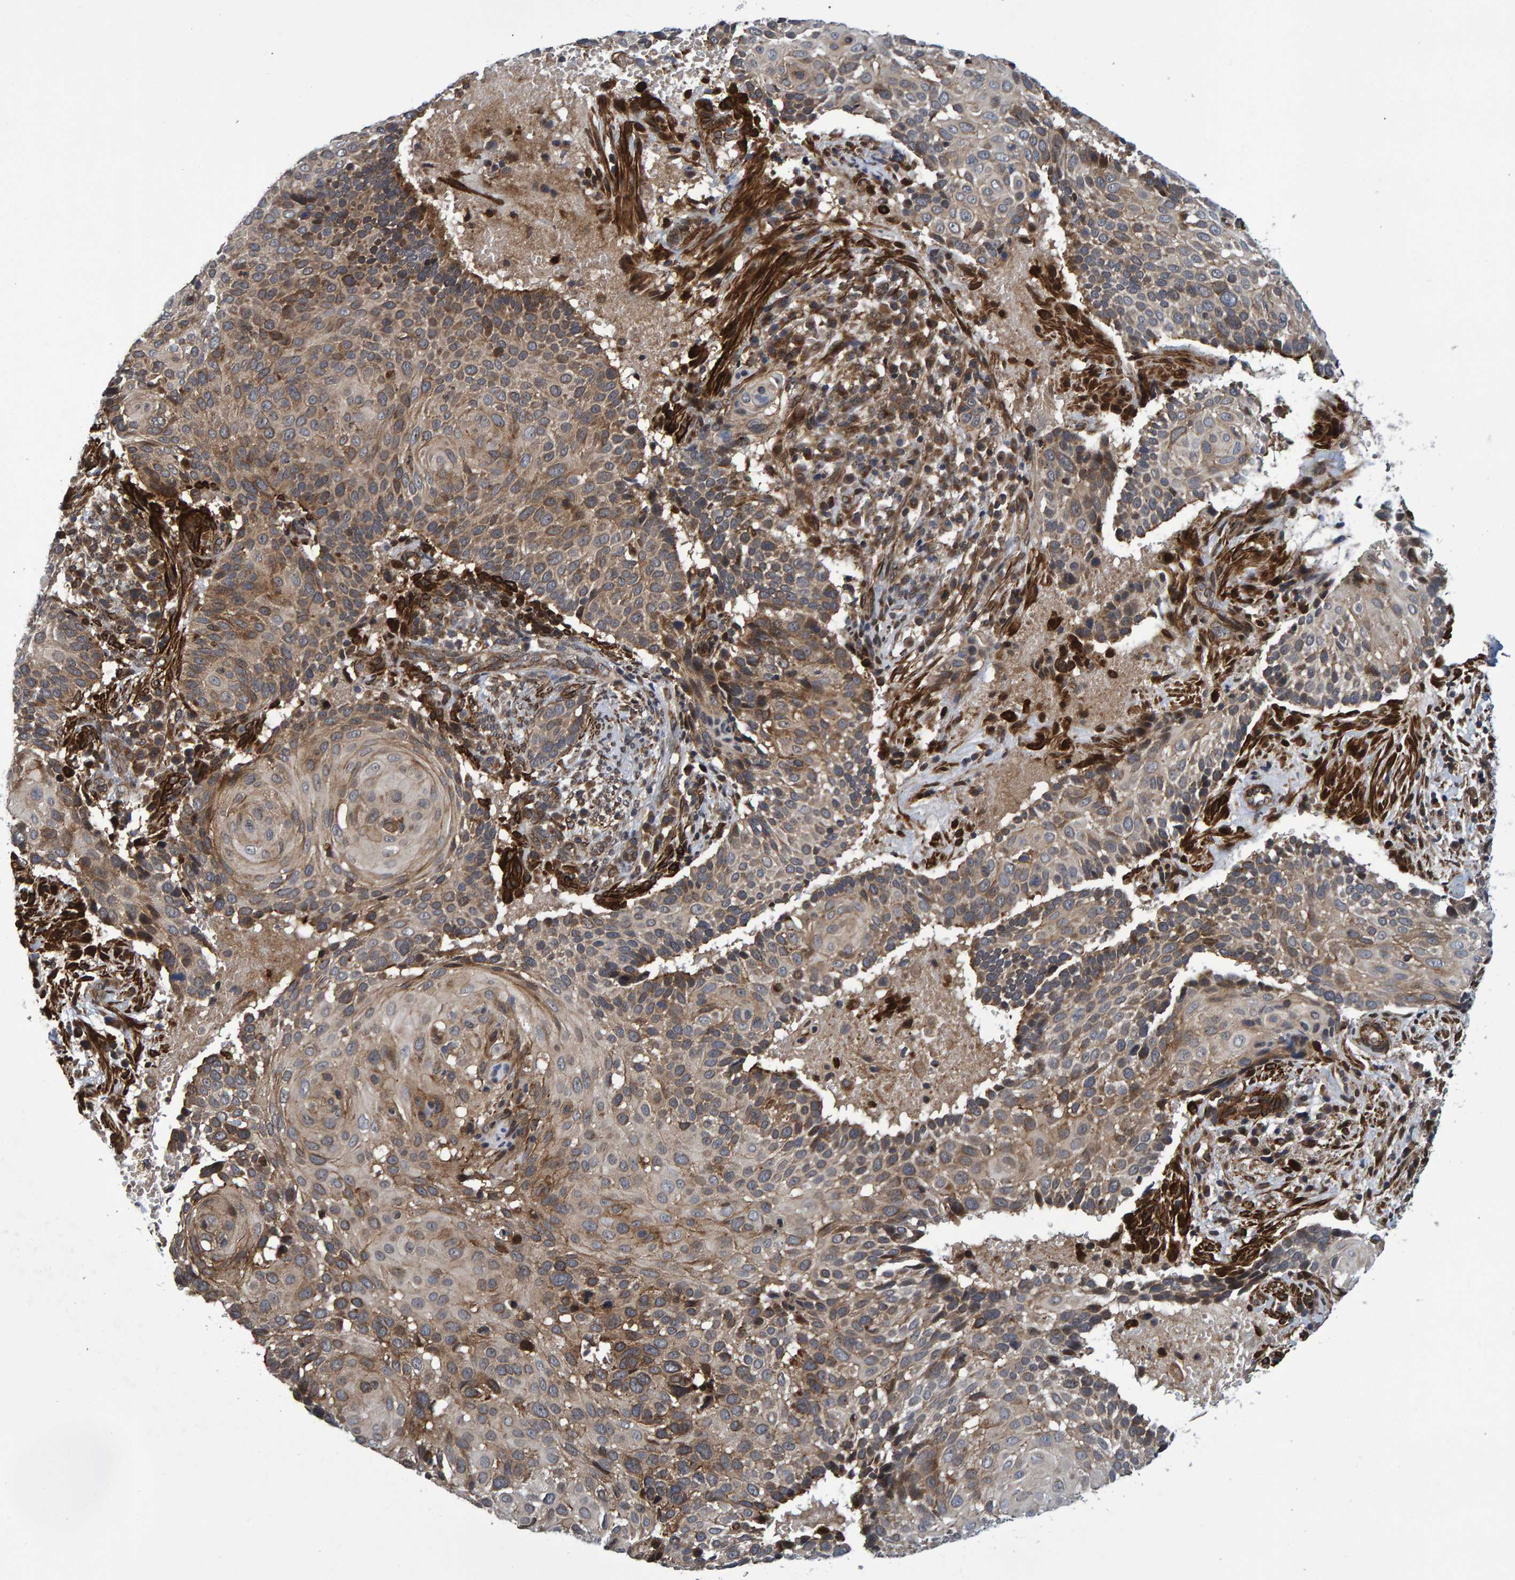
{"staining": {"intensity": "weak", "quantity": ">75%", "location": "cytoplasmic/membranous"}, "tissue": "cervical cancer", "cell_type": "Tumor cells", "image_type": "cancer", "snomed": [{"axis": "morphology", "description": "Squamous cell carcinoma, NOS"}, {"axis": "topography", "description": "Cervix"}], "caption": "Squamous cell carcinoma (cervical) was stained to show a protein in brown. There is low levels of weak cytoplasmic/membranous staining in approximately >75% of tumor cells.", "gene": "ATP6V1H", "patient": {"sex": "female", "age": 74}}